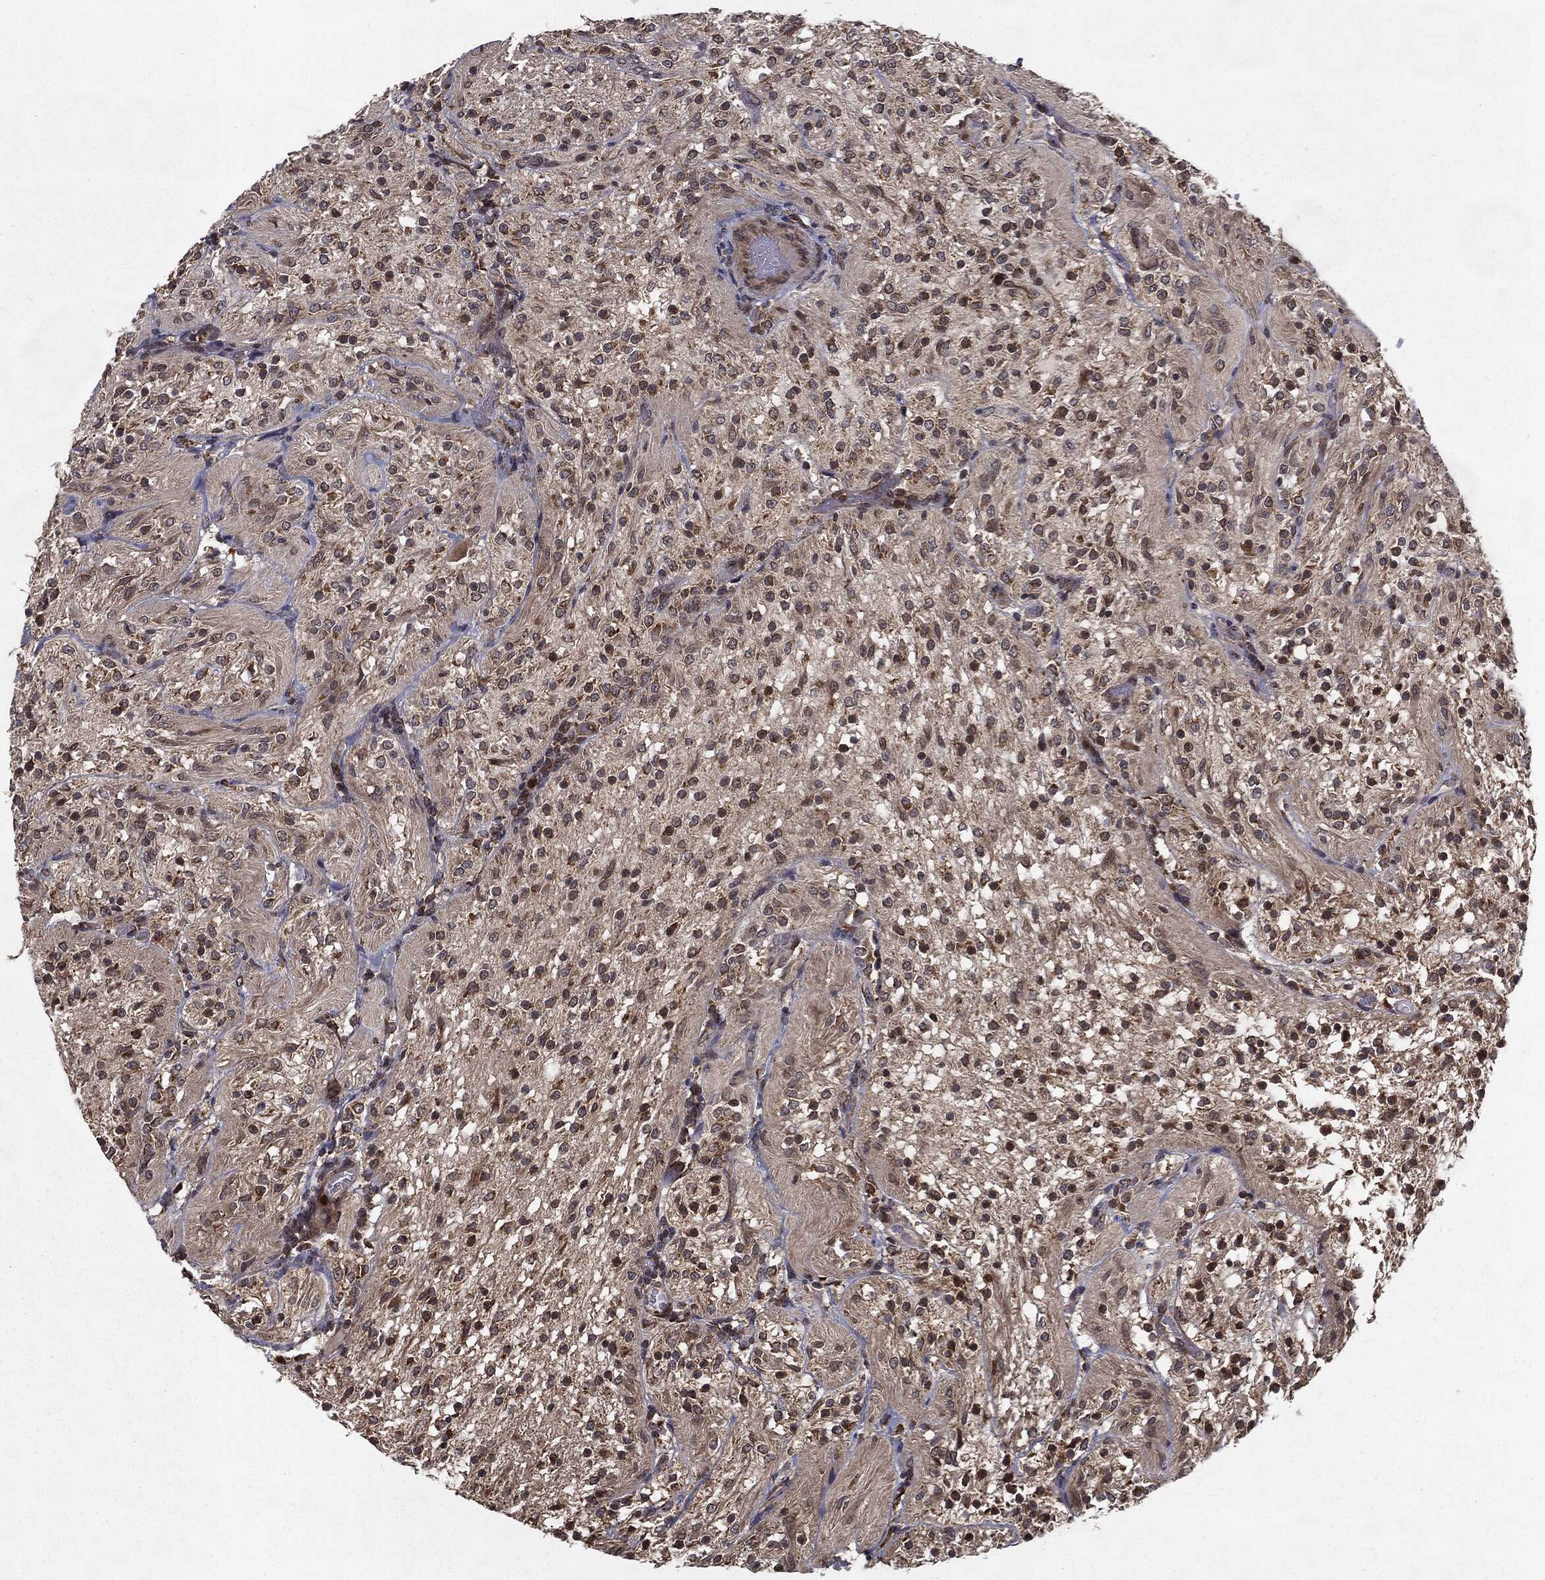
{"staining": {"intensity": "strong", "quantity": "<25%", "location": "cytoplasmic/membranous"}, "tissue": "glioma", "cell_type": "Tumor cells", "image_type": "cancer", "snomed": [{"axis": "morphology", "description": "Glioma, malignant, Low grade"}, {"axis": "topography", "description": "Brain"}], "caption": "Human malignant low-grade glioma stained with a protein marker reveals strong staining in tumor cells.", "gene": "HDAC5", "patient": {"sex": "male", "age": 3}}